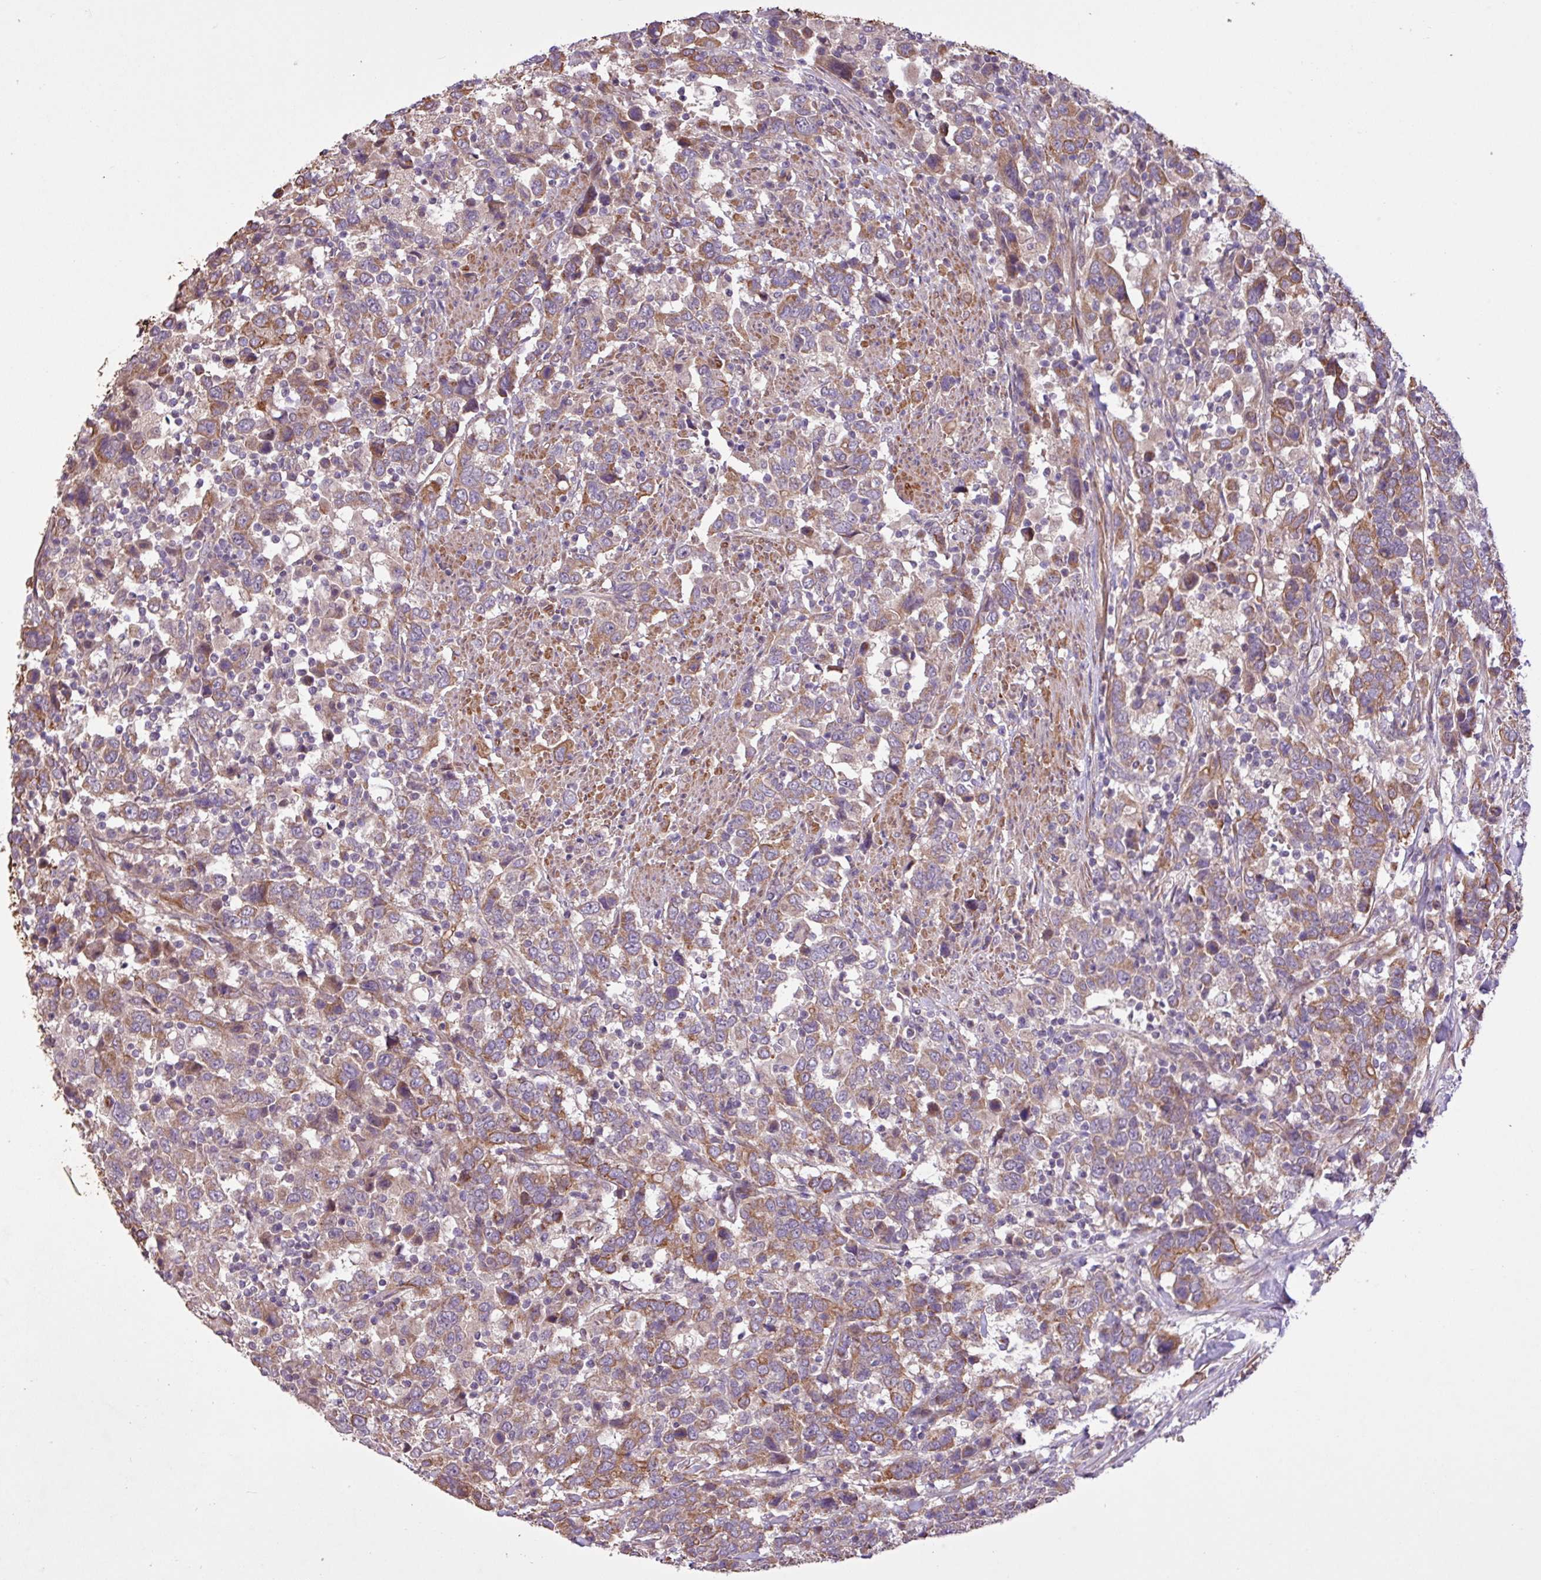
{"staining": {"intensity": "moderate", "quantity": ">75%", "location": "cytoplasmic/membranous"}, "tissue": "urothelial cancer", "cell_type": "Tumor cells", "image_type": "cancer", "snomed": [{"axis": "morphology", "description": "Urothelial carcinoma, High grade"}, {"axis": "topography", "description": "Urinary bladder"}], "caption": "Immunohistochemical staining of human high-grade urothelial carcinoma demonstrates medium levels of moderate cytoplasmic/membranous staining in approximately >75% of tumor cells.", "gene": "TIMM10B", "patient": {"sex": "male", "age": 61}}